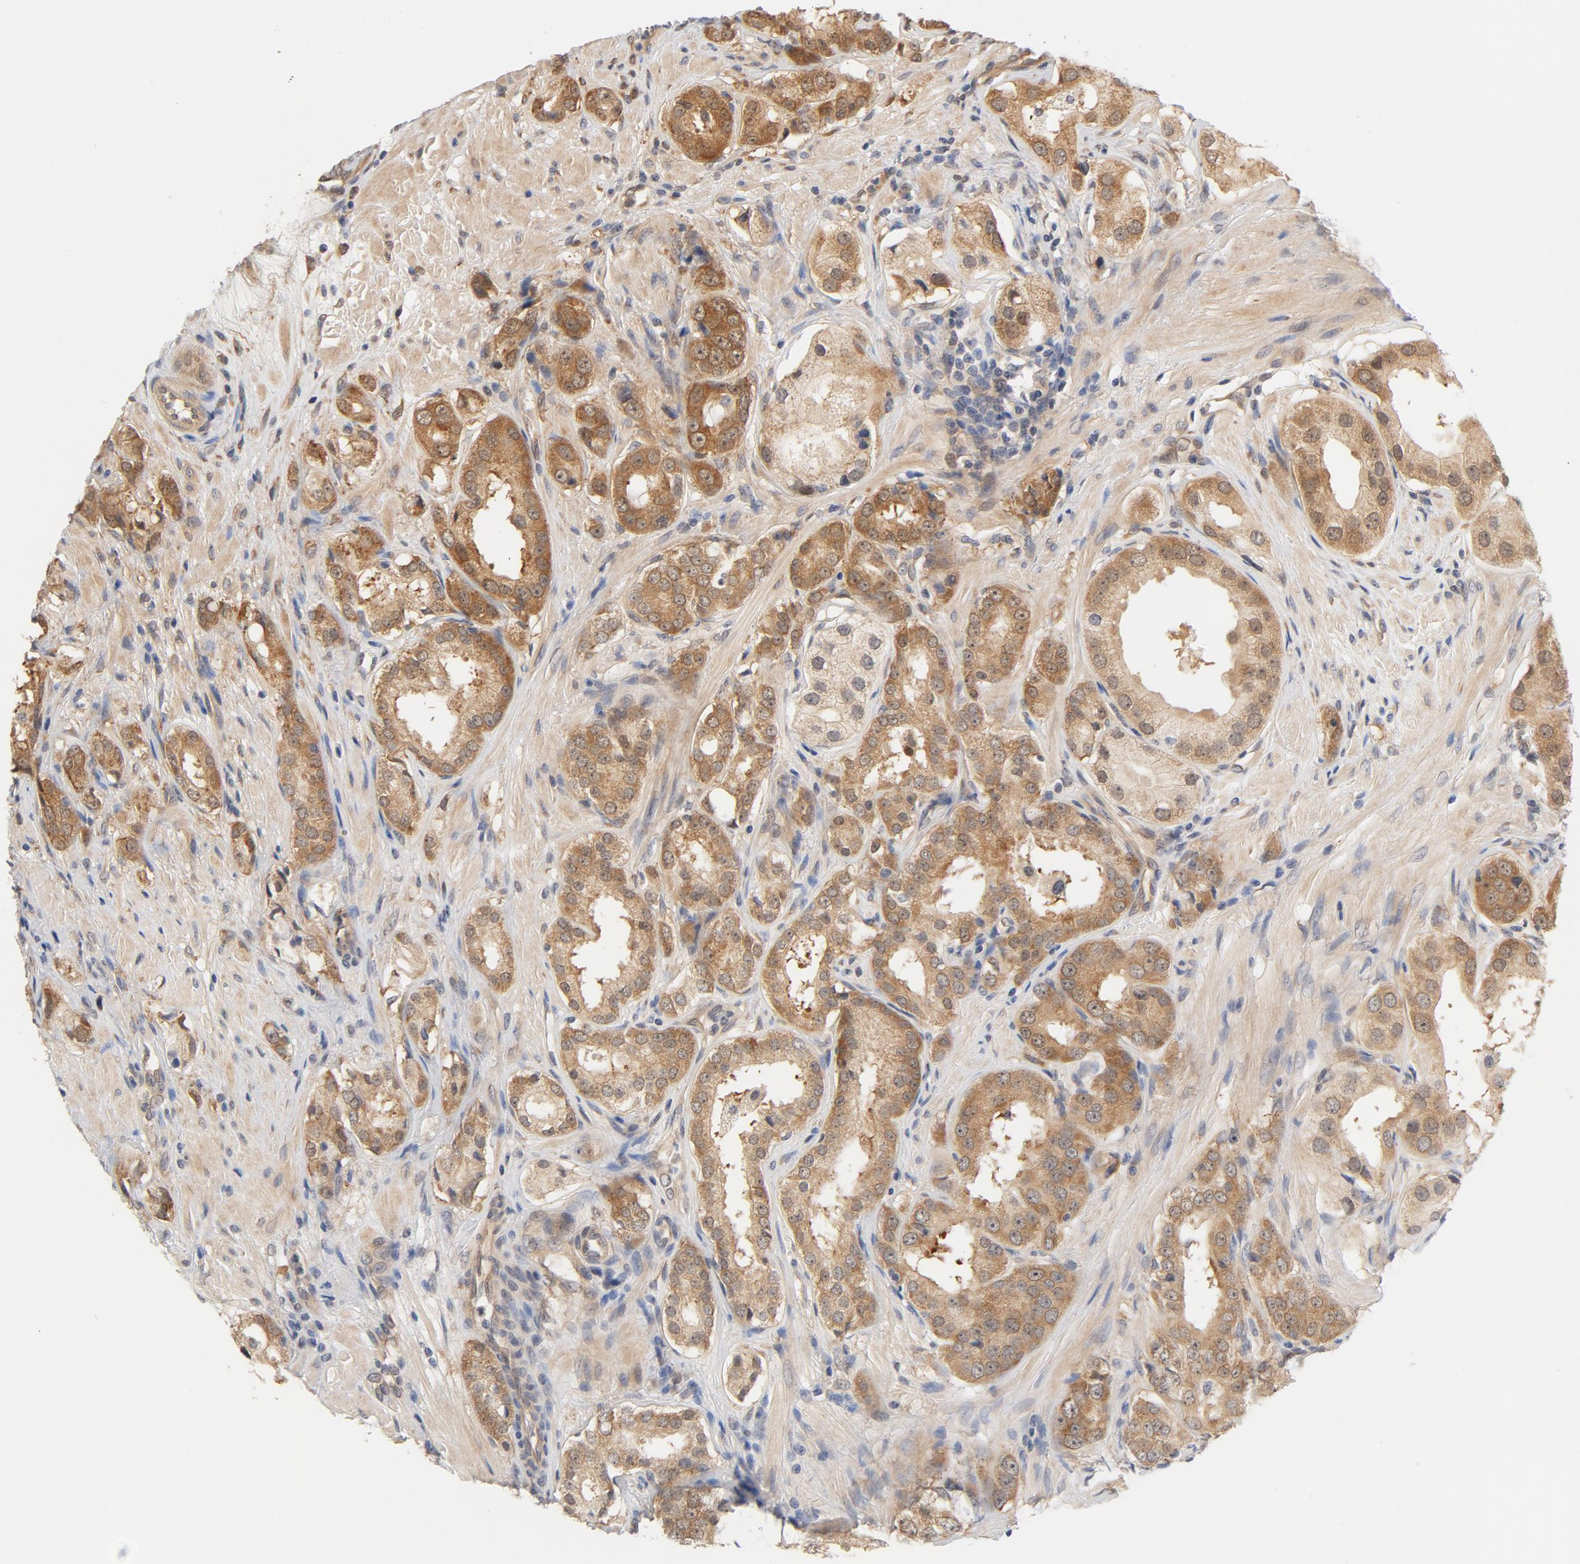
{"staining": {"intensity": "moderate", "quantity": ">75%", "location": "cytoplasmic/membranous"}, "tissue": "prostate cancer", "cell_type": "Tumor cells", "image_type": "cancer", "snomed": [{"axis": "morphology", "description": "Adenocarcinoma, Medium grade"}, {"axis": "topography", "description": "Prostate"}], "caption": "This is an image of immunohistochemistry staining of medium-grade adenocarcinoma (prostate), which shows moderate positivity in the cytoplasmic/membranous of tumor cells.", "gene": "EIF4E", "patient": {"sex": "male", "age": 53}}